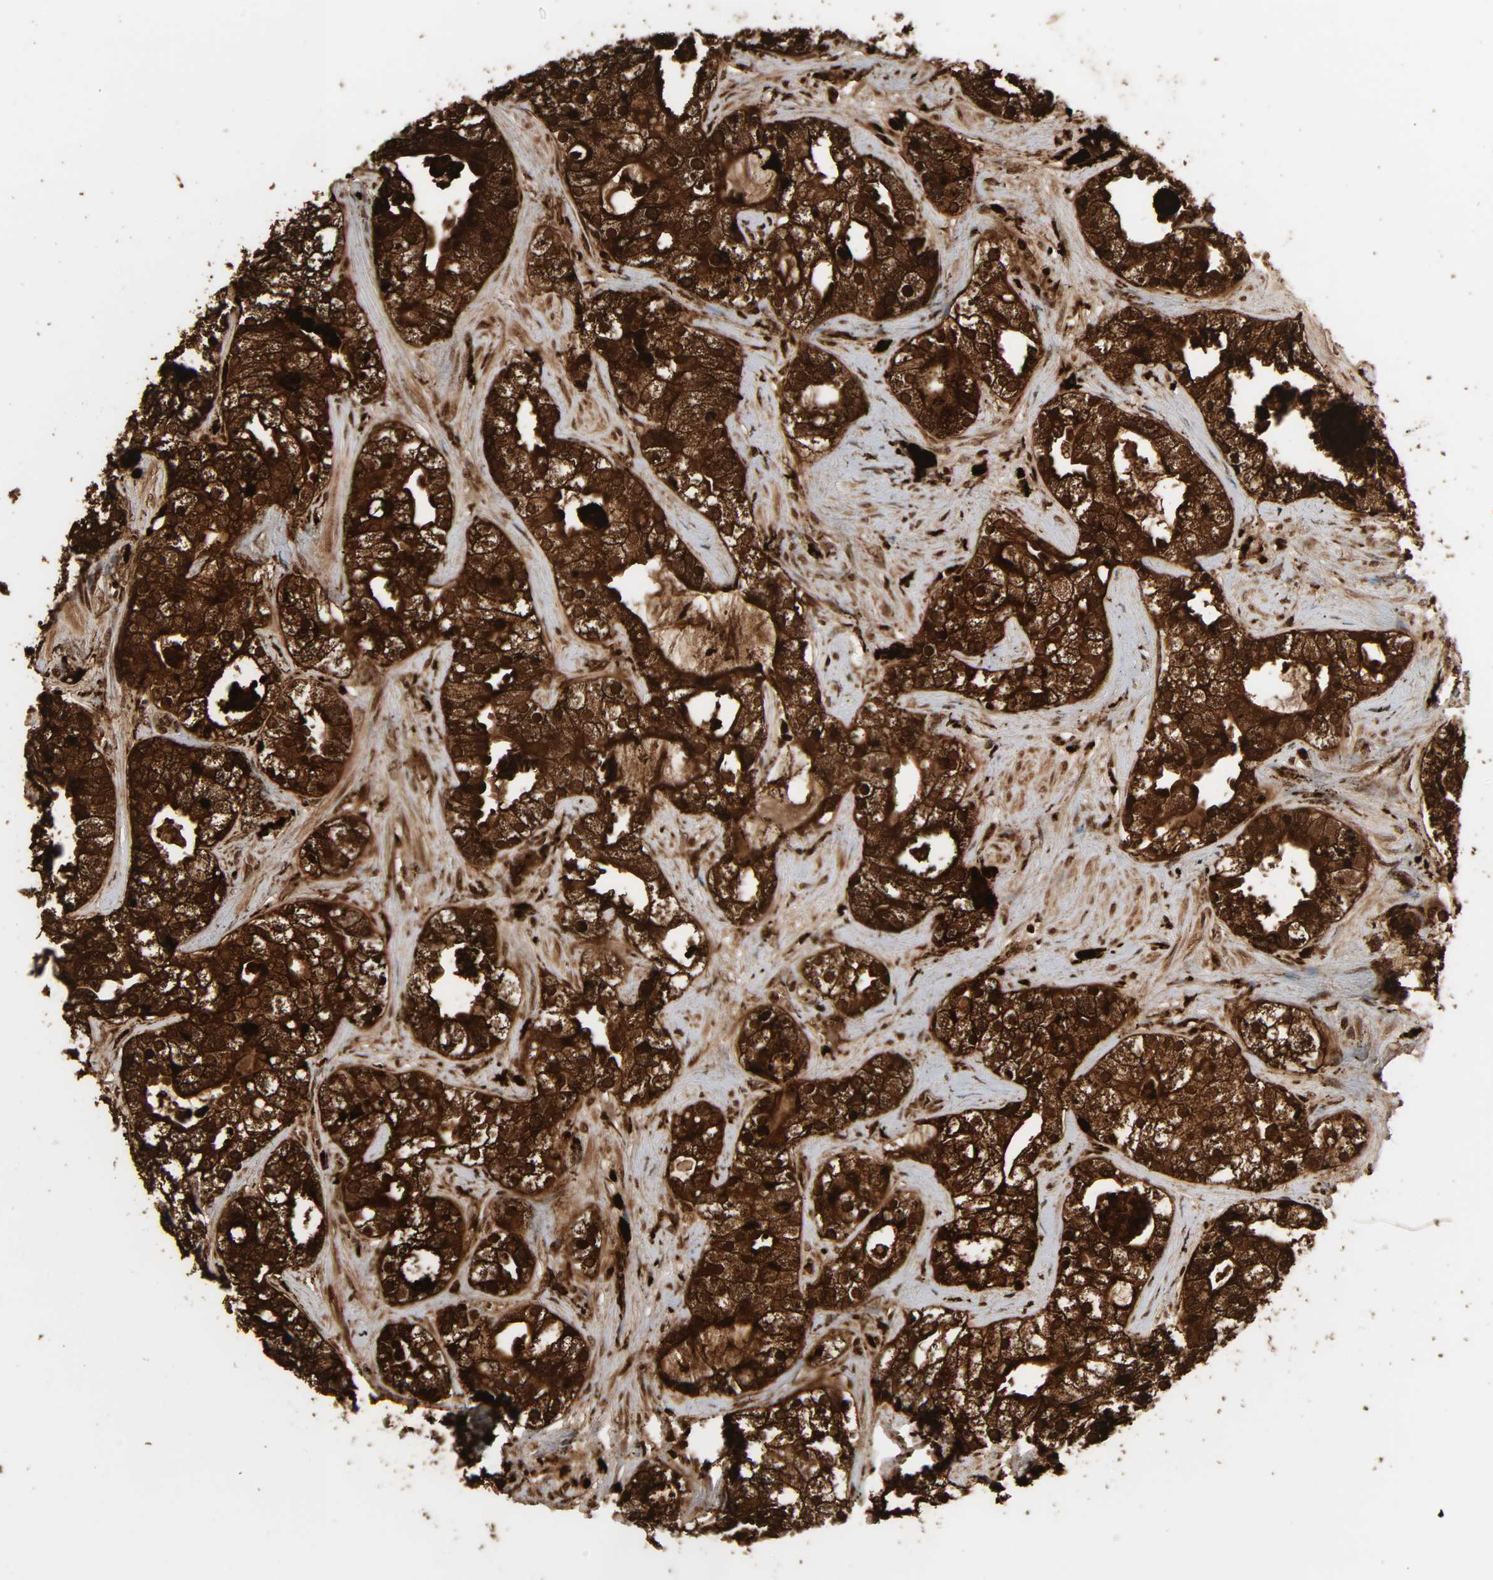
{"staining": {"intensity": "strong", "quantity": ">75%", "location": "cytoplasmic/membranous"}, "tissue": "prostate cancer", "cell_type": "Tumor cells", "image_type": "cancer", "snomed": [{"axis": "morphology", "description": "Adenocarcinoma, Low grade"}, {"axis": "topography", "description": "Prostate"}], "caption": "Adenocarcinoma (low-grade) (prostate) tissue shows strong cytoplasmic/membranous expression in about >75% of tumor cells (IHC, brightfield microscopy, high magnification).", "gene": "PSAP", "patient": {"sex": "male", "age": 58}}